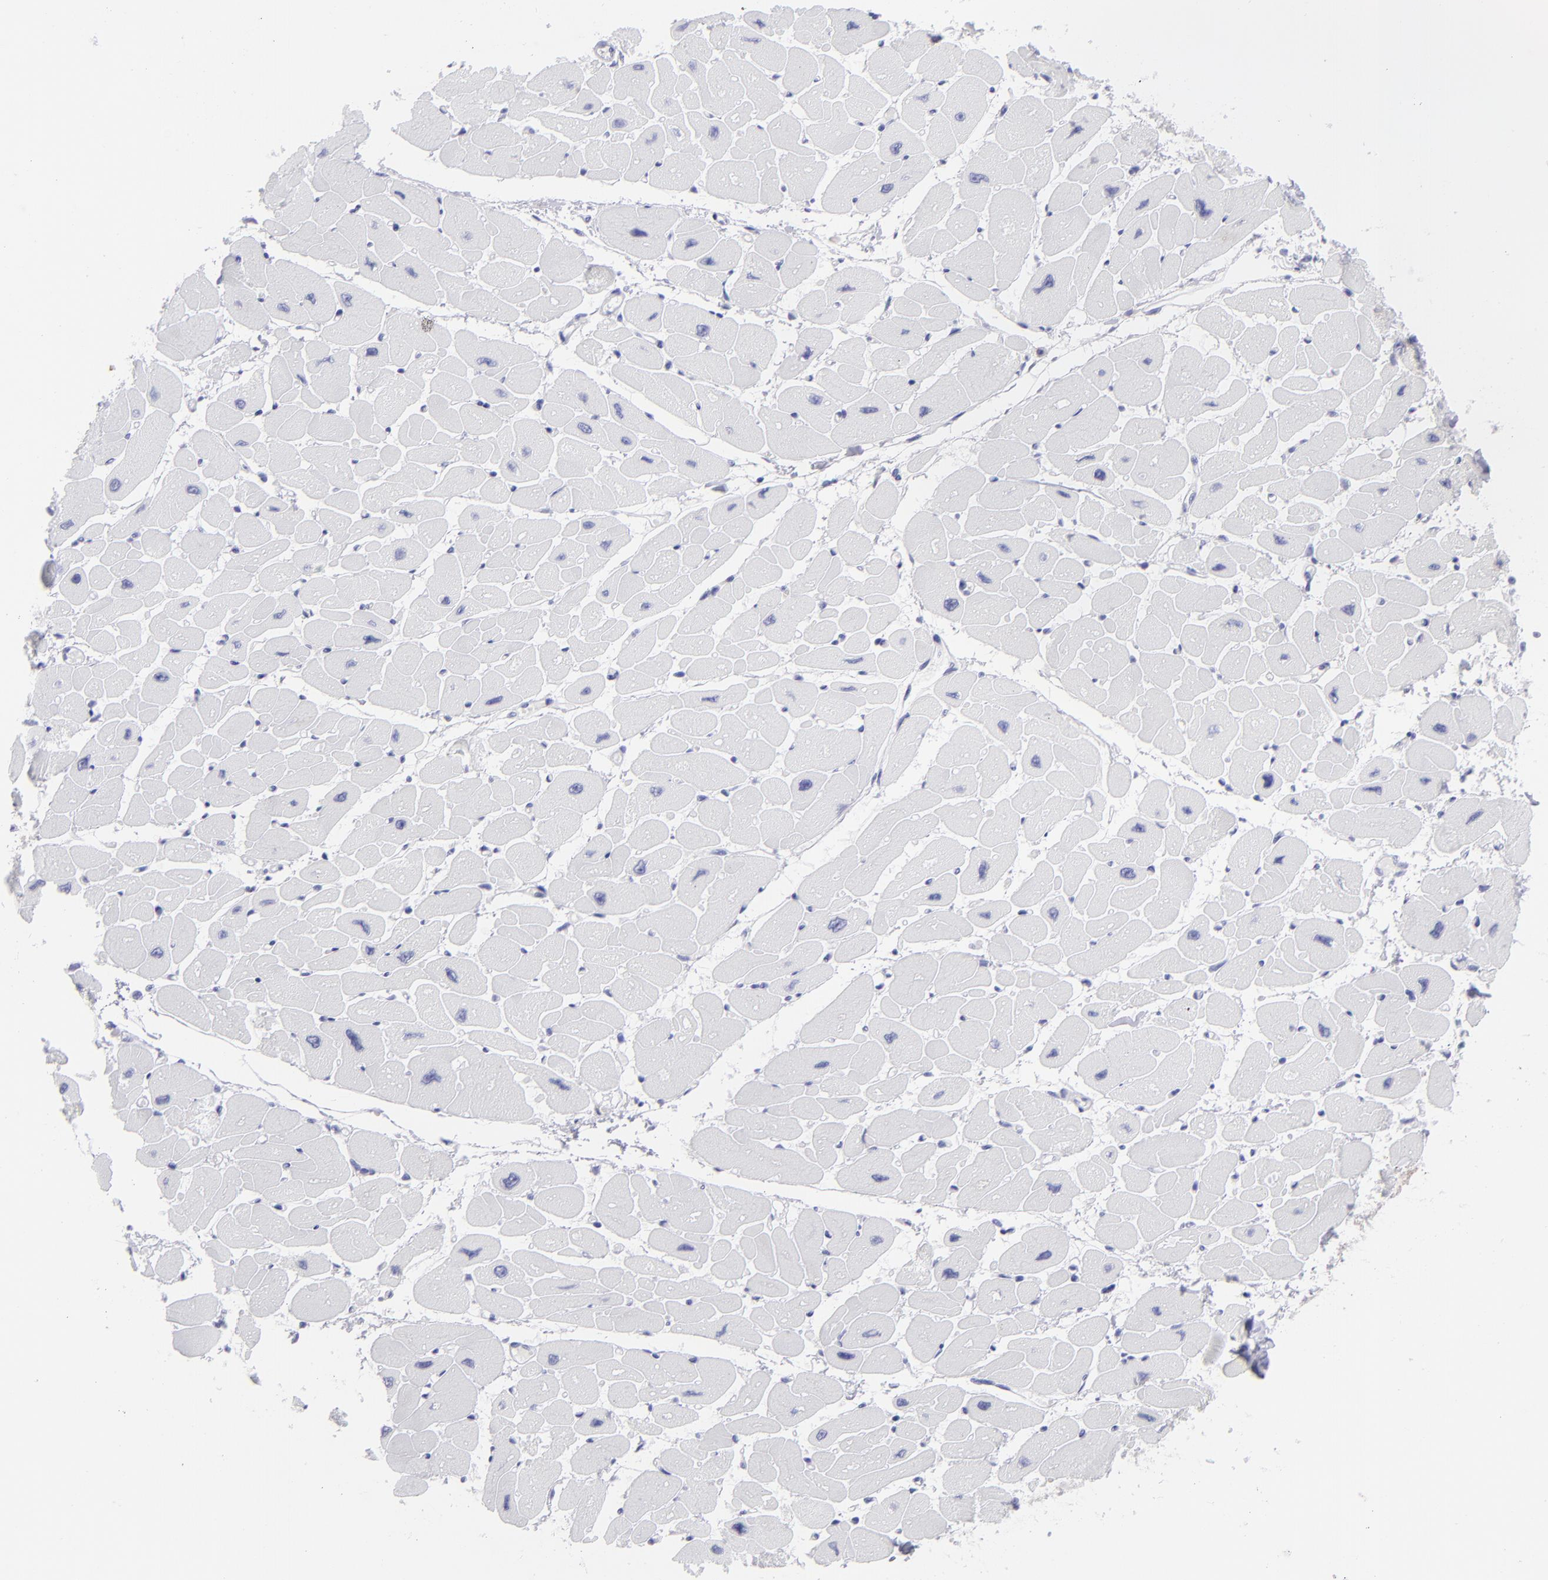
{"staining": {"intensity": "negative", "quantity": "none", "location": "none"}, "tissue": "heart muscle", "cell_type": "Cardiomyocytes", "image_type": "normal", "snomed": [{"axis": "morphology", "description": "Normal tissue, NOS"}, {"axis": "topography", "description": "Heart"}], "caption": "This is a image of IHC staining of unremarkable heart muscle, which shows no expression in cardiomyocytes. Brightfield microscopy of immunohistochemistry (IHC) stained with DAB (brown) and hematoxylin (blue), captured at high magnification.", "gene": "SLC1A2", "patient": {"sex": "female", "age": 54}}